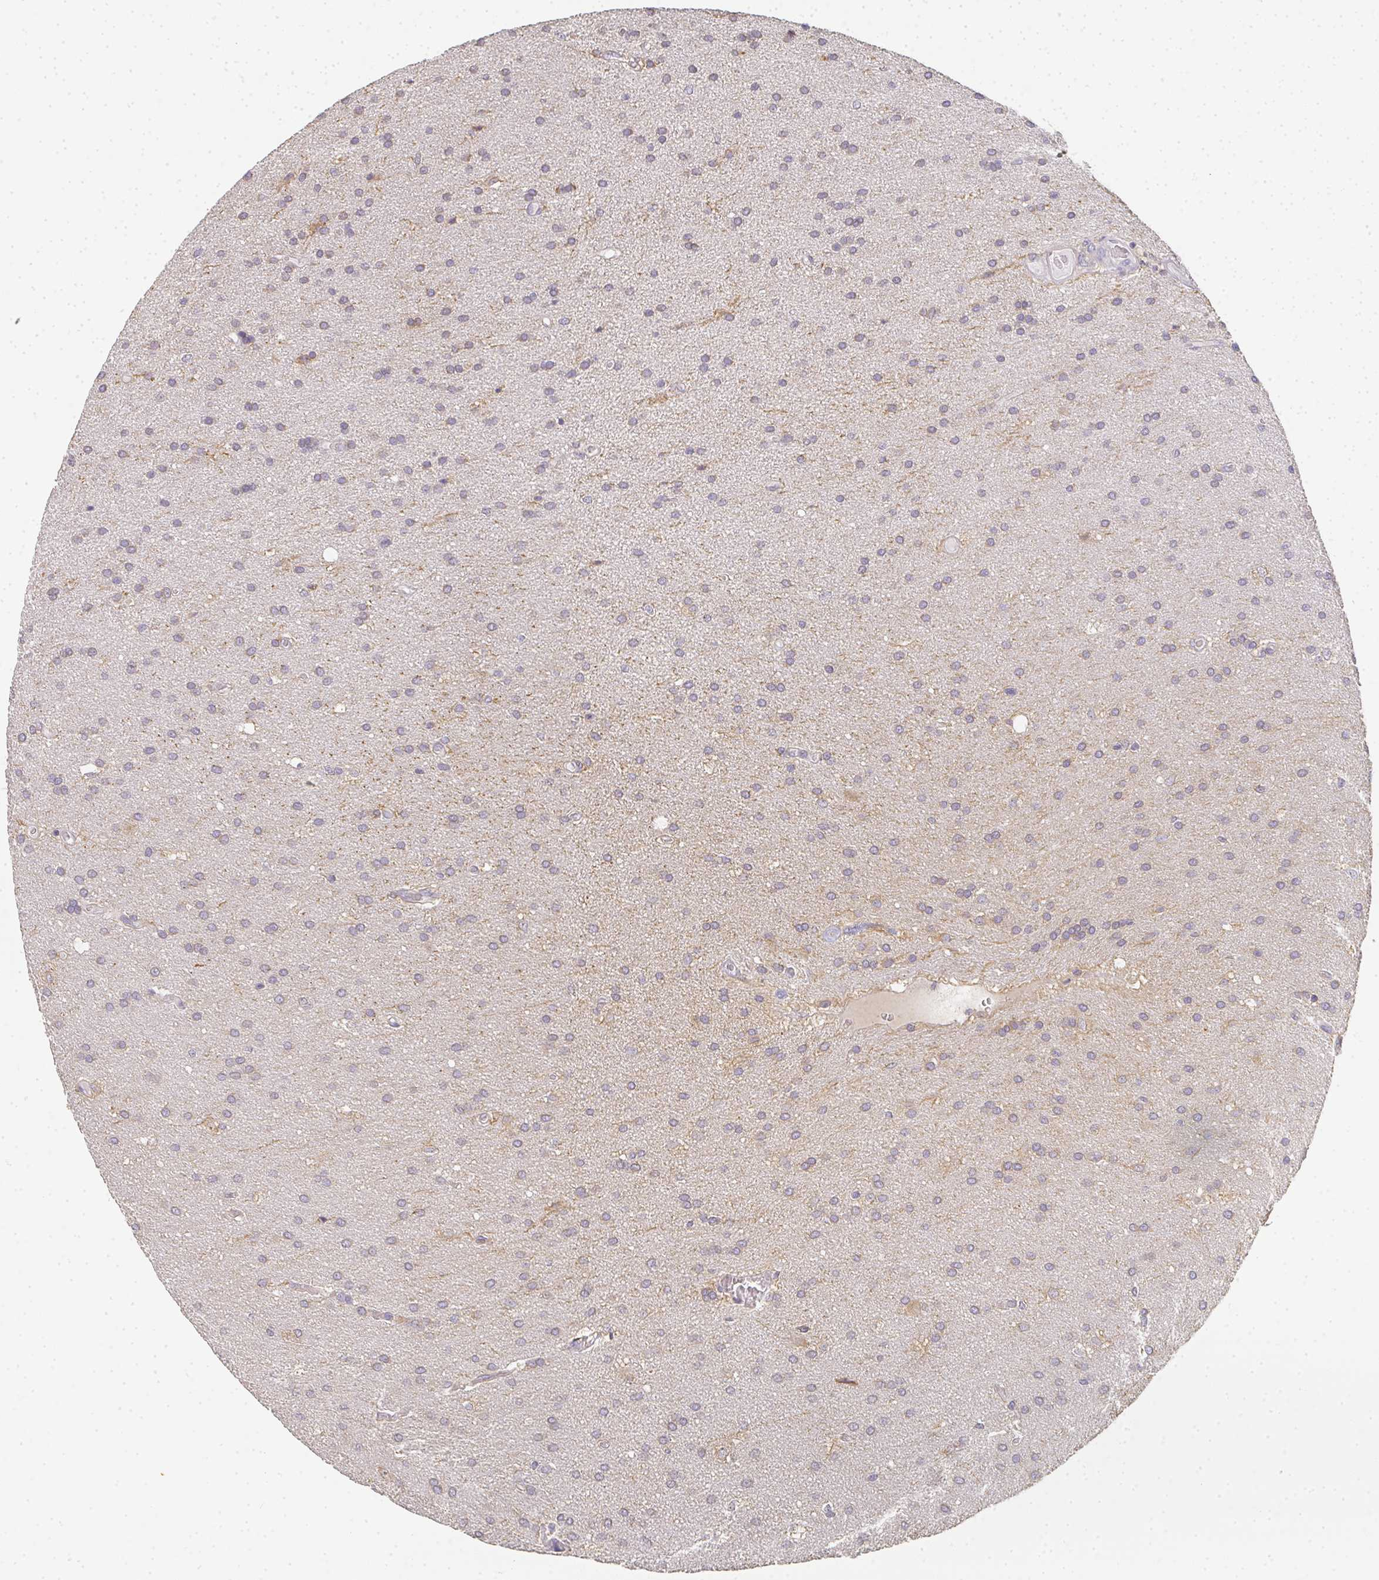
{"staining": {"intensity": "weak", "quantity": "25%-75%", "location": "cytoplasmic/membranous"}, "tissue": "glioma", "cell_type": "Tumor cells", "image_type": "cancer", "snomed": [{"axis": "morphology", "description": "Glioma, malignant, Low grade"}, {"axis": "topography", "description": "Brain"}], "caption": "Human glioma stained with a brown dye reveals weak cytoplasmic/membranous positive staining in approximately 25%-75% of tumor cells.", "gene": "SLC35B3", "patient": {"sex": "female", "age": 54}}